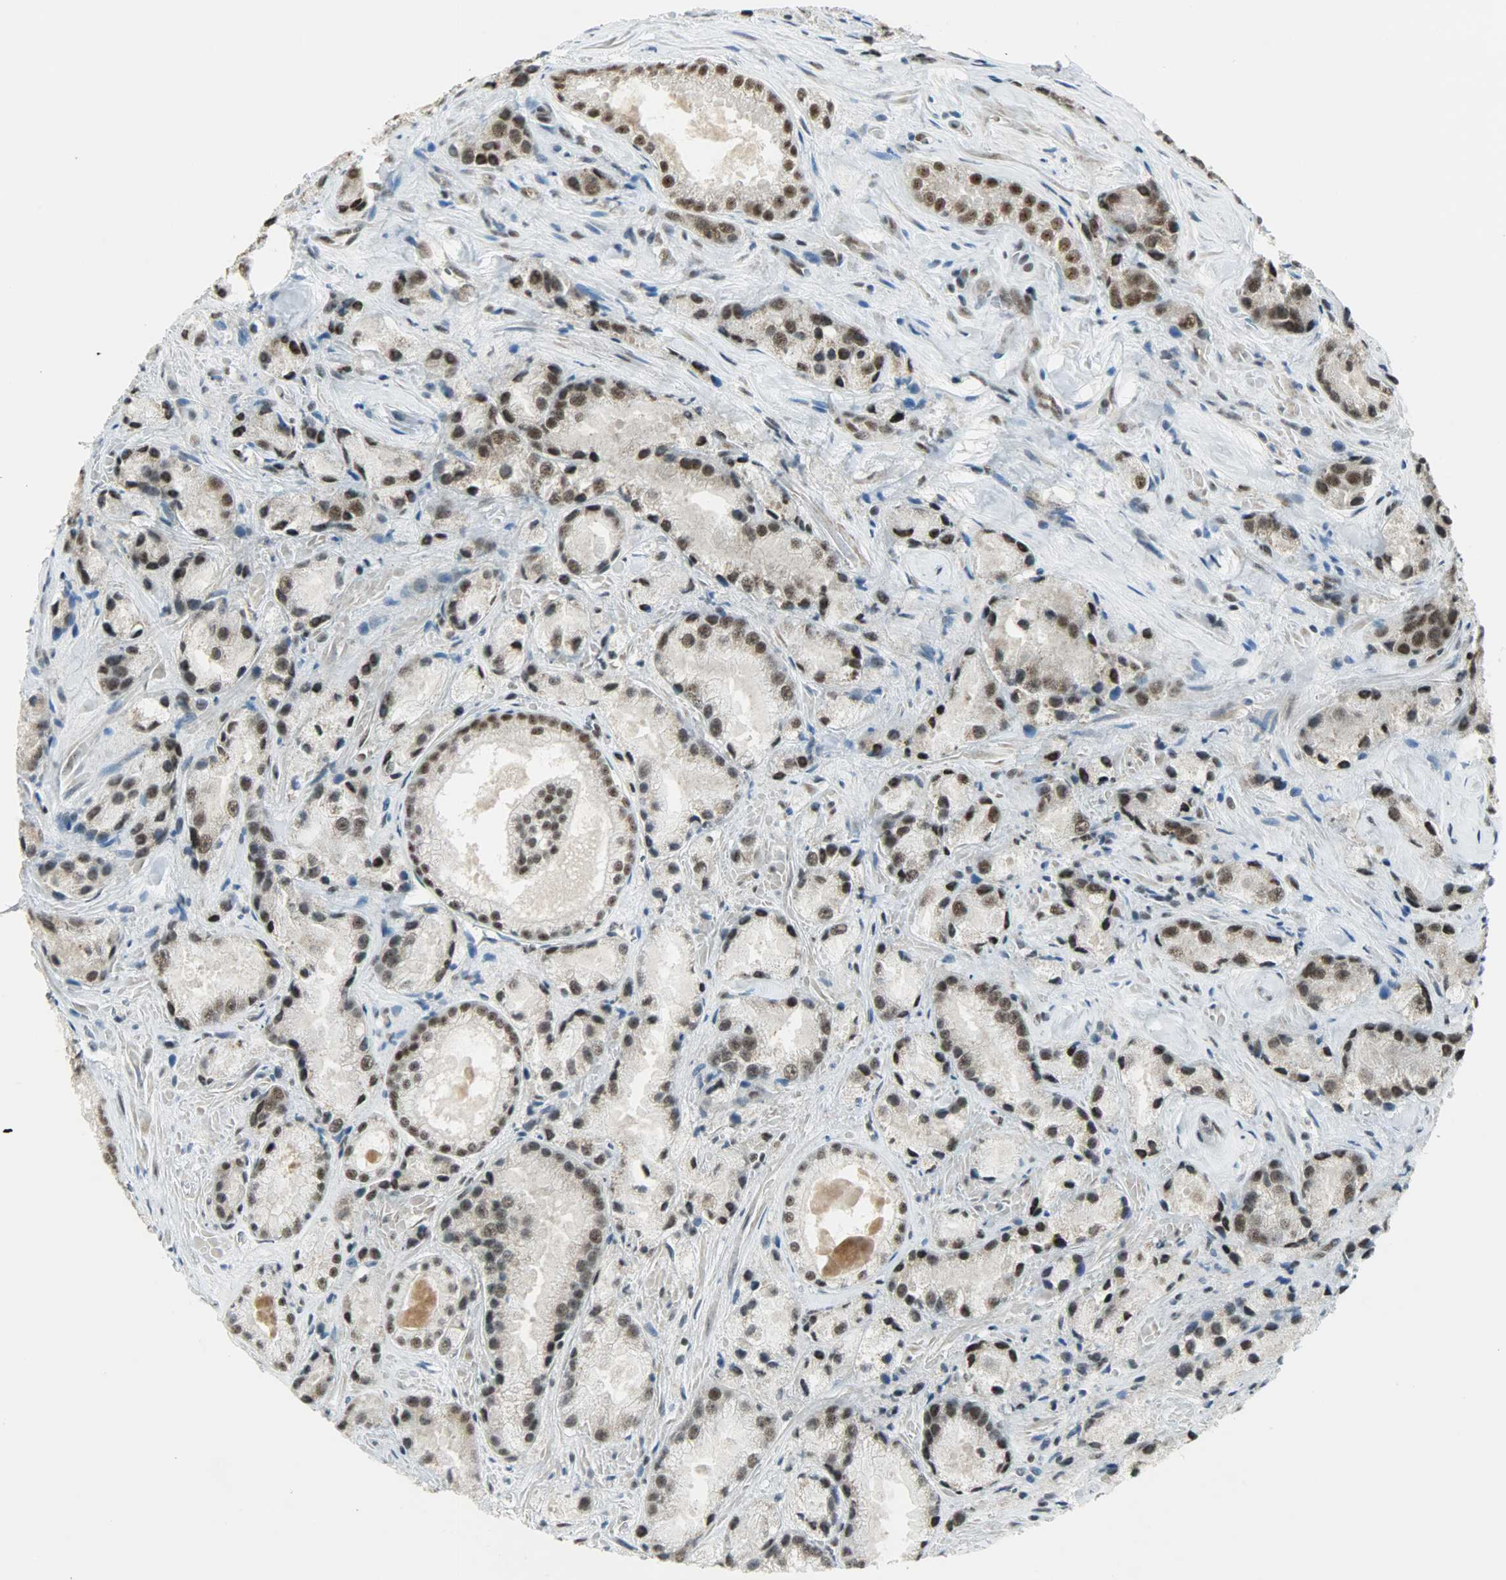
{"staining": {"intensity": "strong", "quantity": ">75%", "location": "nuclear"}, "tissue": "prostate cancer", "cell_type": "Tumor cells", "image_type": "cancer", "snomed": [{"axis": "morphology", "description": "Adenocarcinoma, Low grade"}, {"axis": "topography", "description": "Prostate"}], "caption": "Low-grade adenocarcinoma (prostate) stained for a protein (brown) displays strong nuclear positive expression in approximately >75% of tumor cells.", "gene": "SUGP1", "patient": {"sex": "male", "age": 64}}